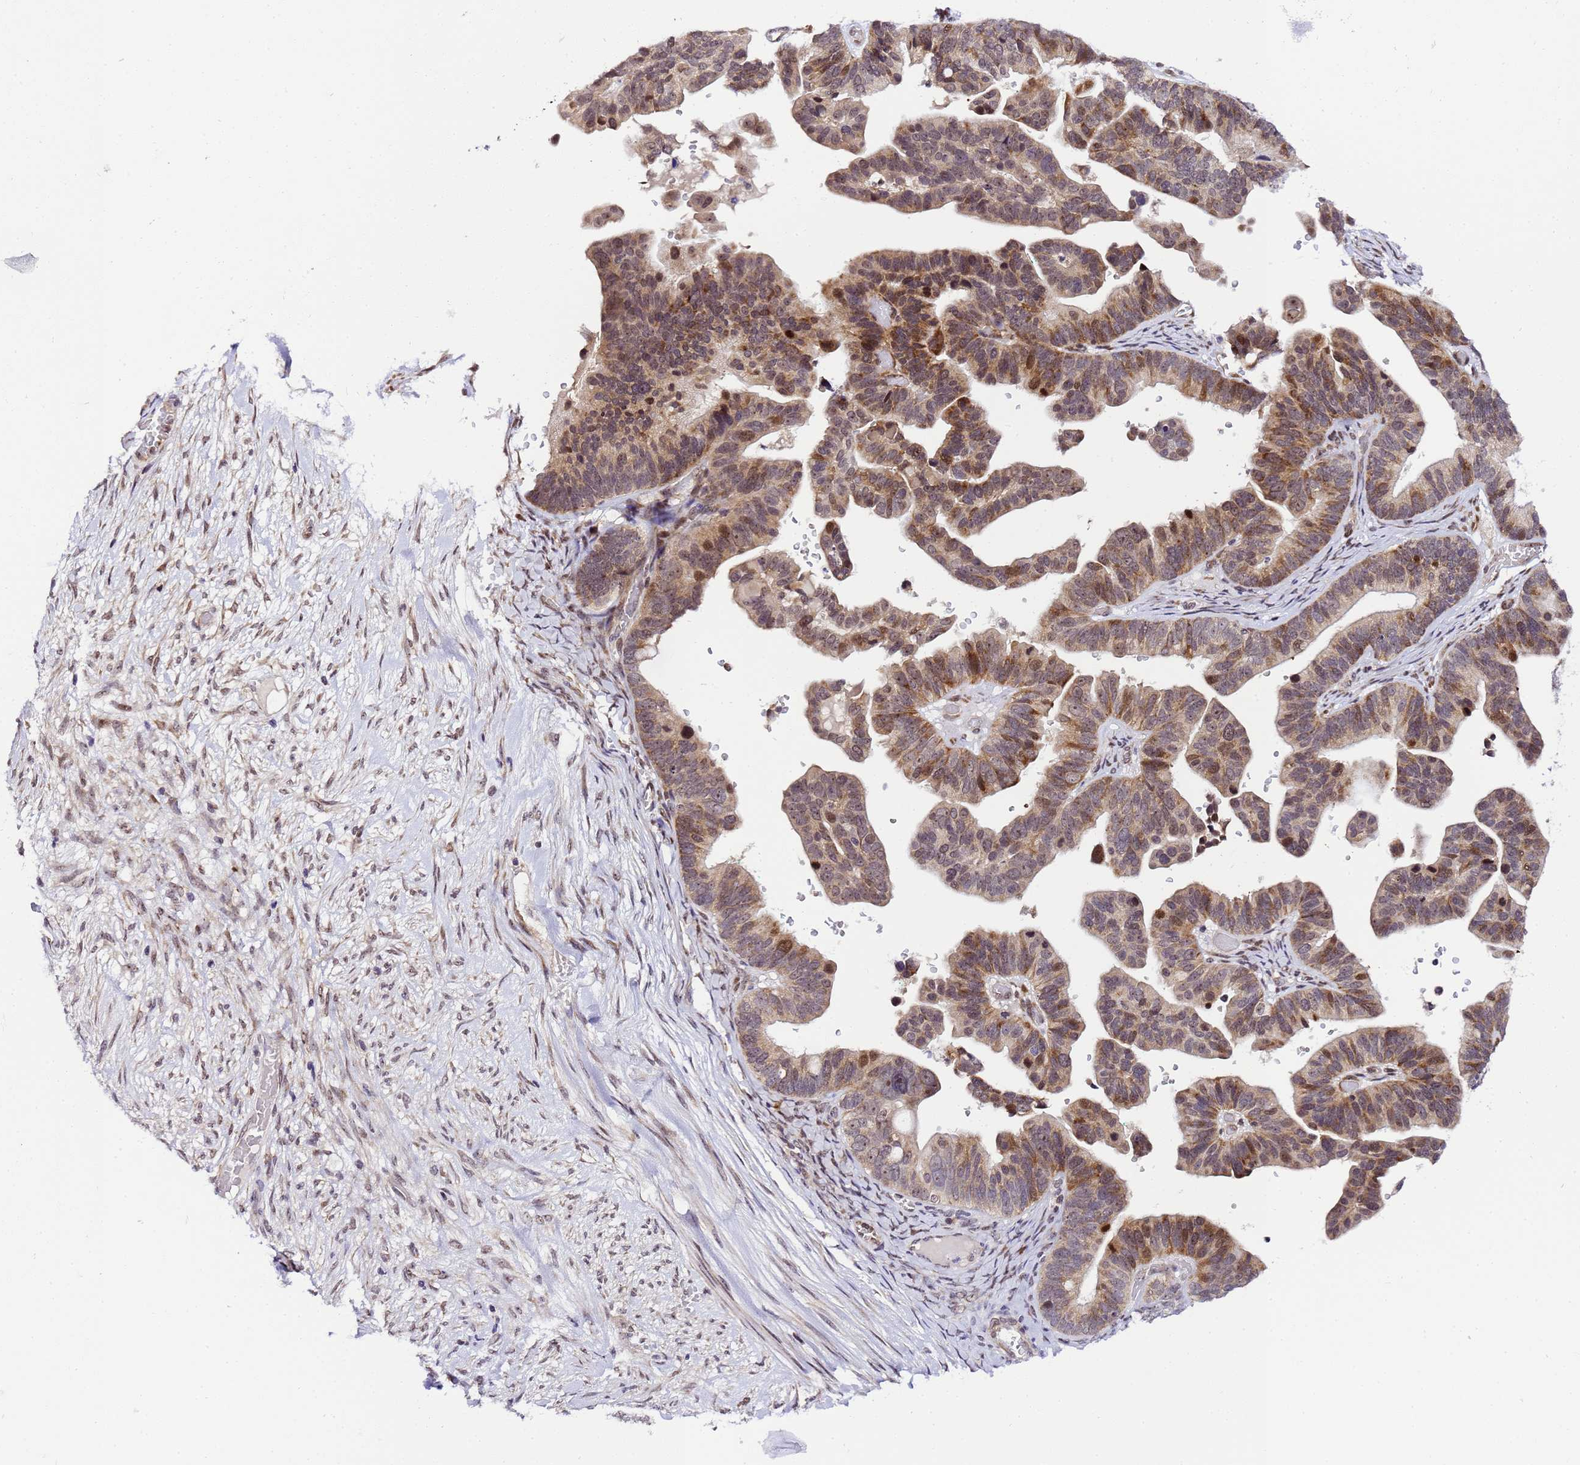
{"staining": {"intensity": "moderate", "quantity": "25%-75%", "location": "cytoplasmic/membranous,nuclear"}, "tissue": "ovarian cancer", "cell_type": "Tumor cells", "image_type": "cancer", "snomed": [{"axis": "morphology", "description": "Cystadenocarcinoma, serous, NOS"}, {"axis": "topography", "description": "Ovary"}], "caption": "IHC histopathology image of neoplastic tissue: human ovarian serous cystadenocarcinoma stained using immunohistochemistry (IHC) demonstrates medium levels of moderate protein expression localized specifically in the cytoplasmic/membranous and nuclear of tumor cells, appearing as a cytoplasmic/membranous and nuclear brown color.", "gene": "SLX4IP", "patient": {"sex": "female", "age": 56}}